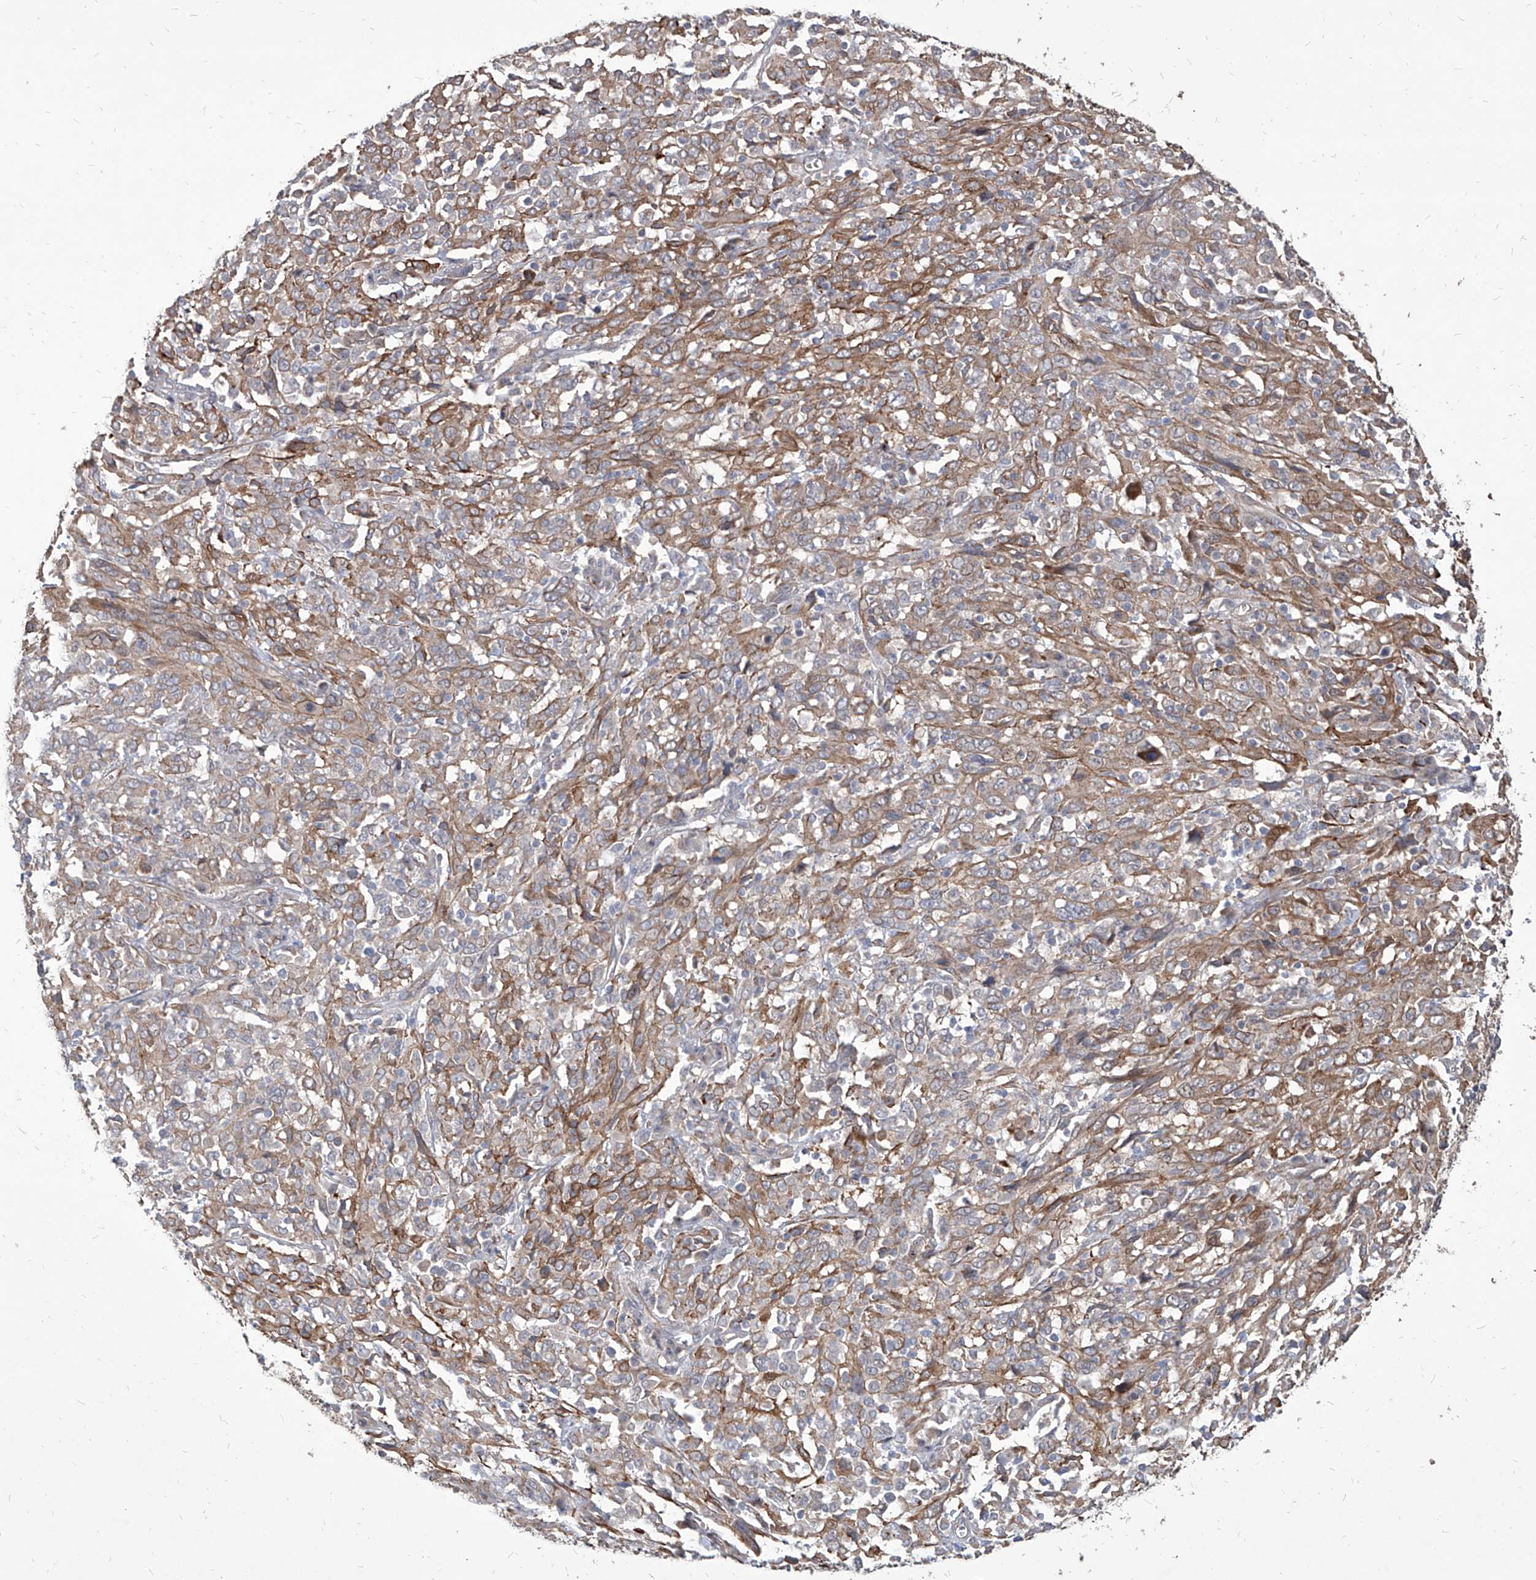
{"staining": {"intensity": "moderate", "quantity": "25%-75%", "location": "cytoplasmic/membranous"}, "tissue": "cervical cancer", "cell_type": "Tumor cells", "image_type": "cancer", "snomed": [{"axis": "morphology", "description": "Squamous cell carcinoma, NOS"}, {"axis": "topography", "description": "Cervix"}], "caption": "Cervical cancer (squamous cell carcinoma) stained with a brown dye displays moderate cytoplasmic/membranous positive positivity in approximately 25%-75% of tumor cells.", "gene": "FAM83B", "patient": {"sex": "female", "age": 46}}